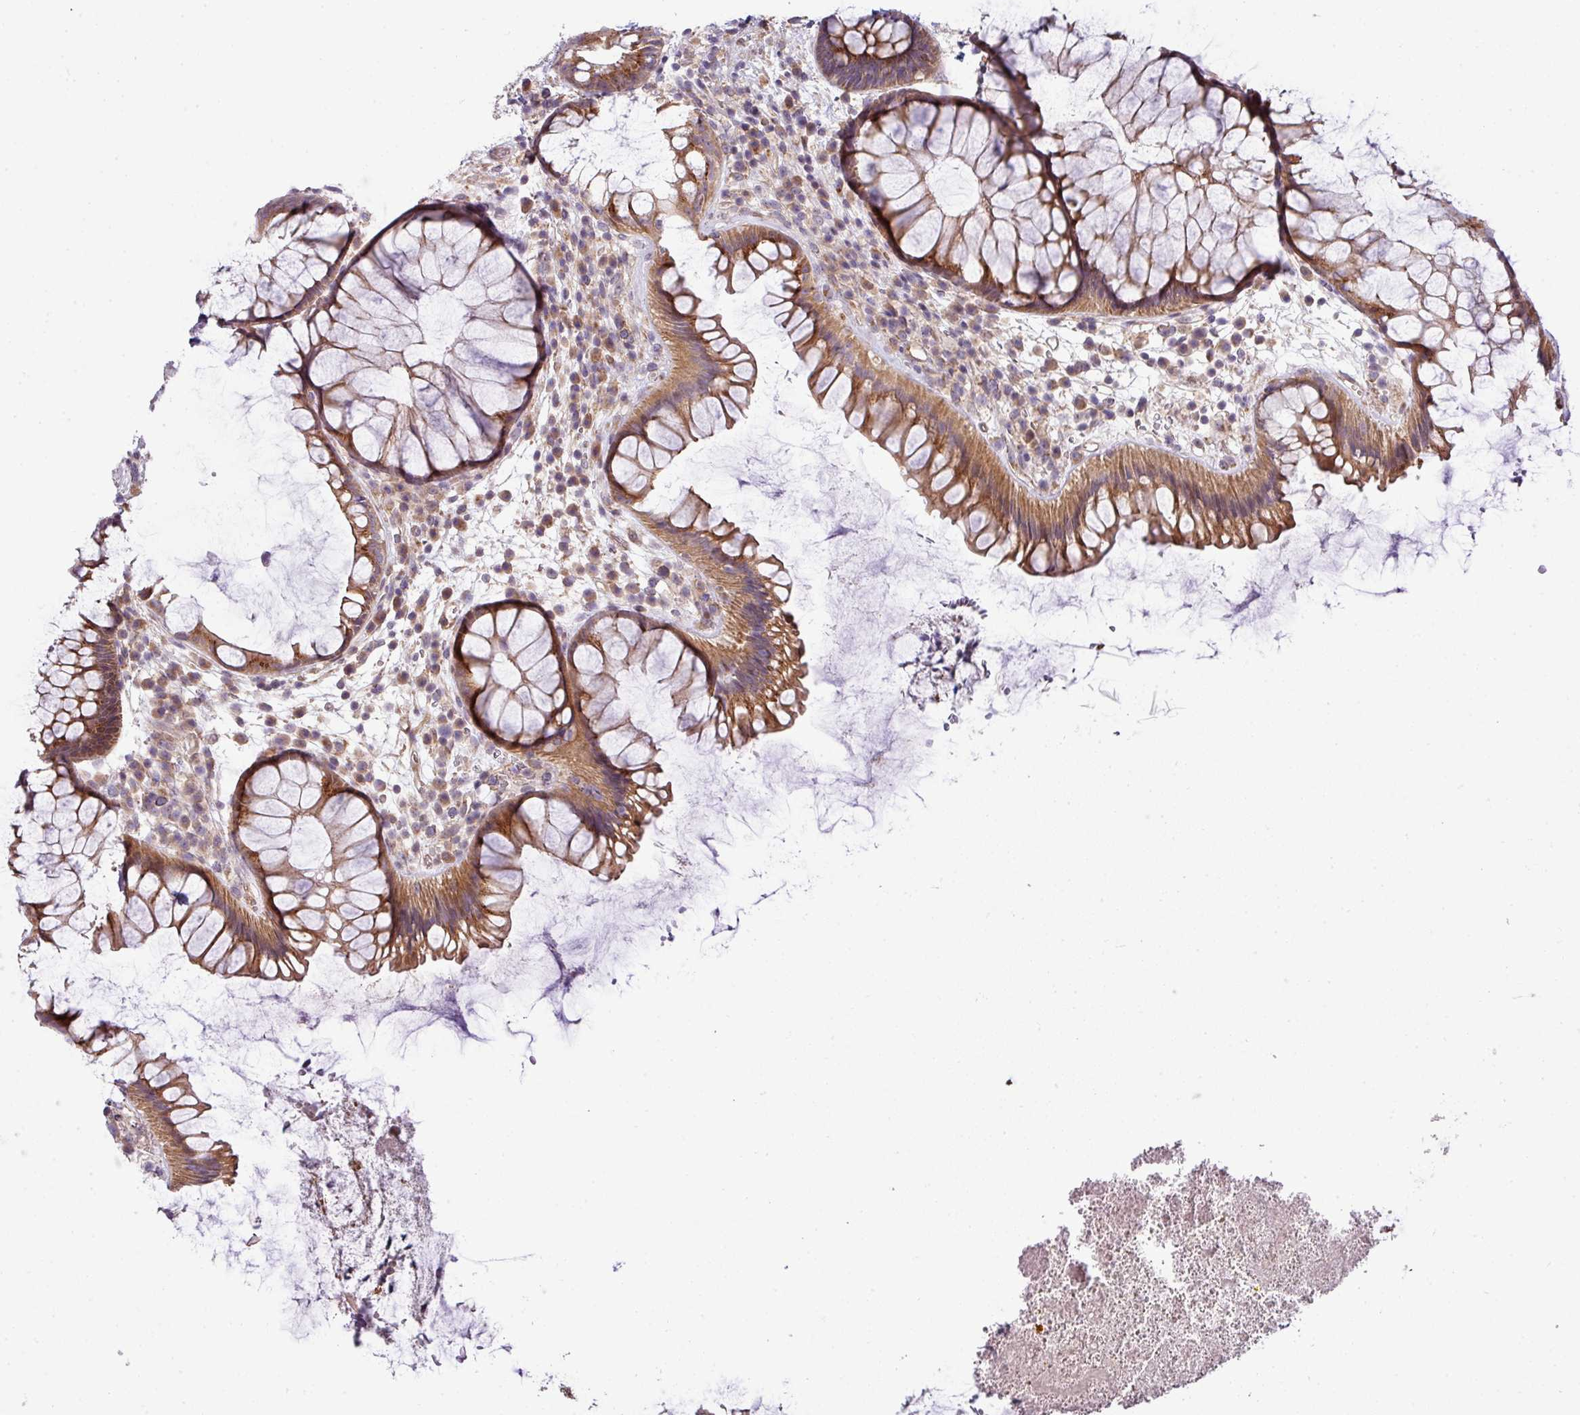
{"staining": {"intensity": "strong", "quantity": ">75%", "location": "cytoplasmic/membranous"}, "tissue": "rectum", "cell_type": "Glandular cells", "image_type": "normal", "snomed": [{"axis": "morphology", "description": "Normal tissue, NOS"}, {"axis": "topography", "description": "Rectum"}], "caption": "IHC staining of benign rectum, which demonstrates high levels of strong cytoplasmic/membranous staining in about >75% of glandular cells indicating strong cytoplasmic/membranous protein staining. The staining was performed using DAB (3,3'-diaminobenzidine) (brown) for protein detection and nuclei were counterstained in hematoxylin (blue).", "gene": "TIMMDC1", "patient": {"sex": "male", "age": 51}}